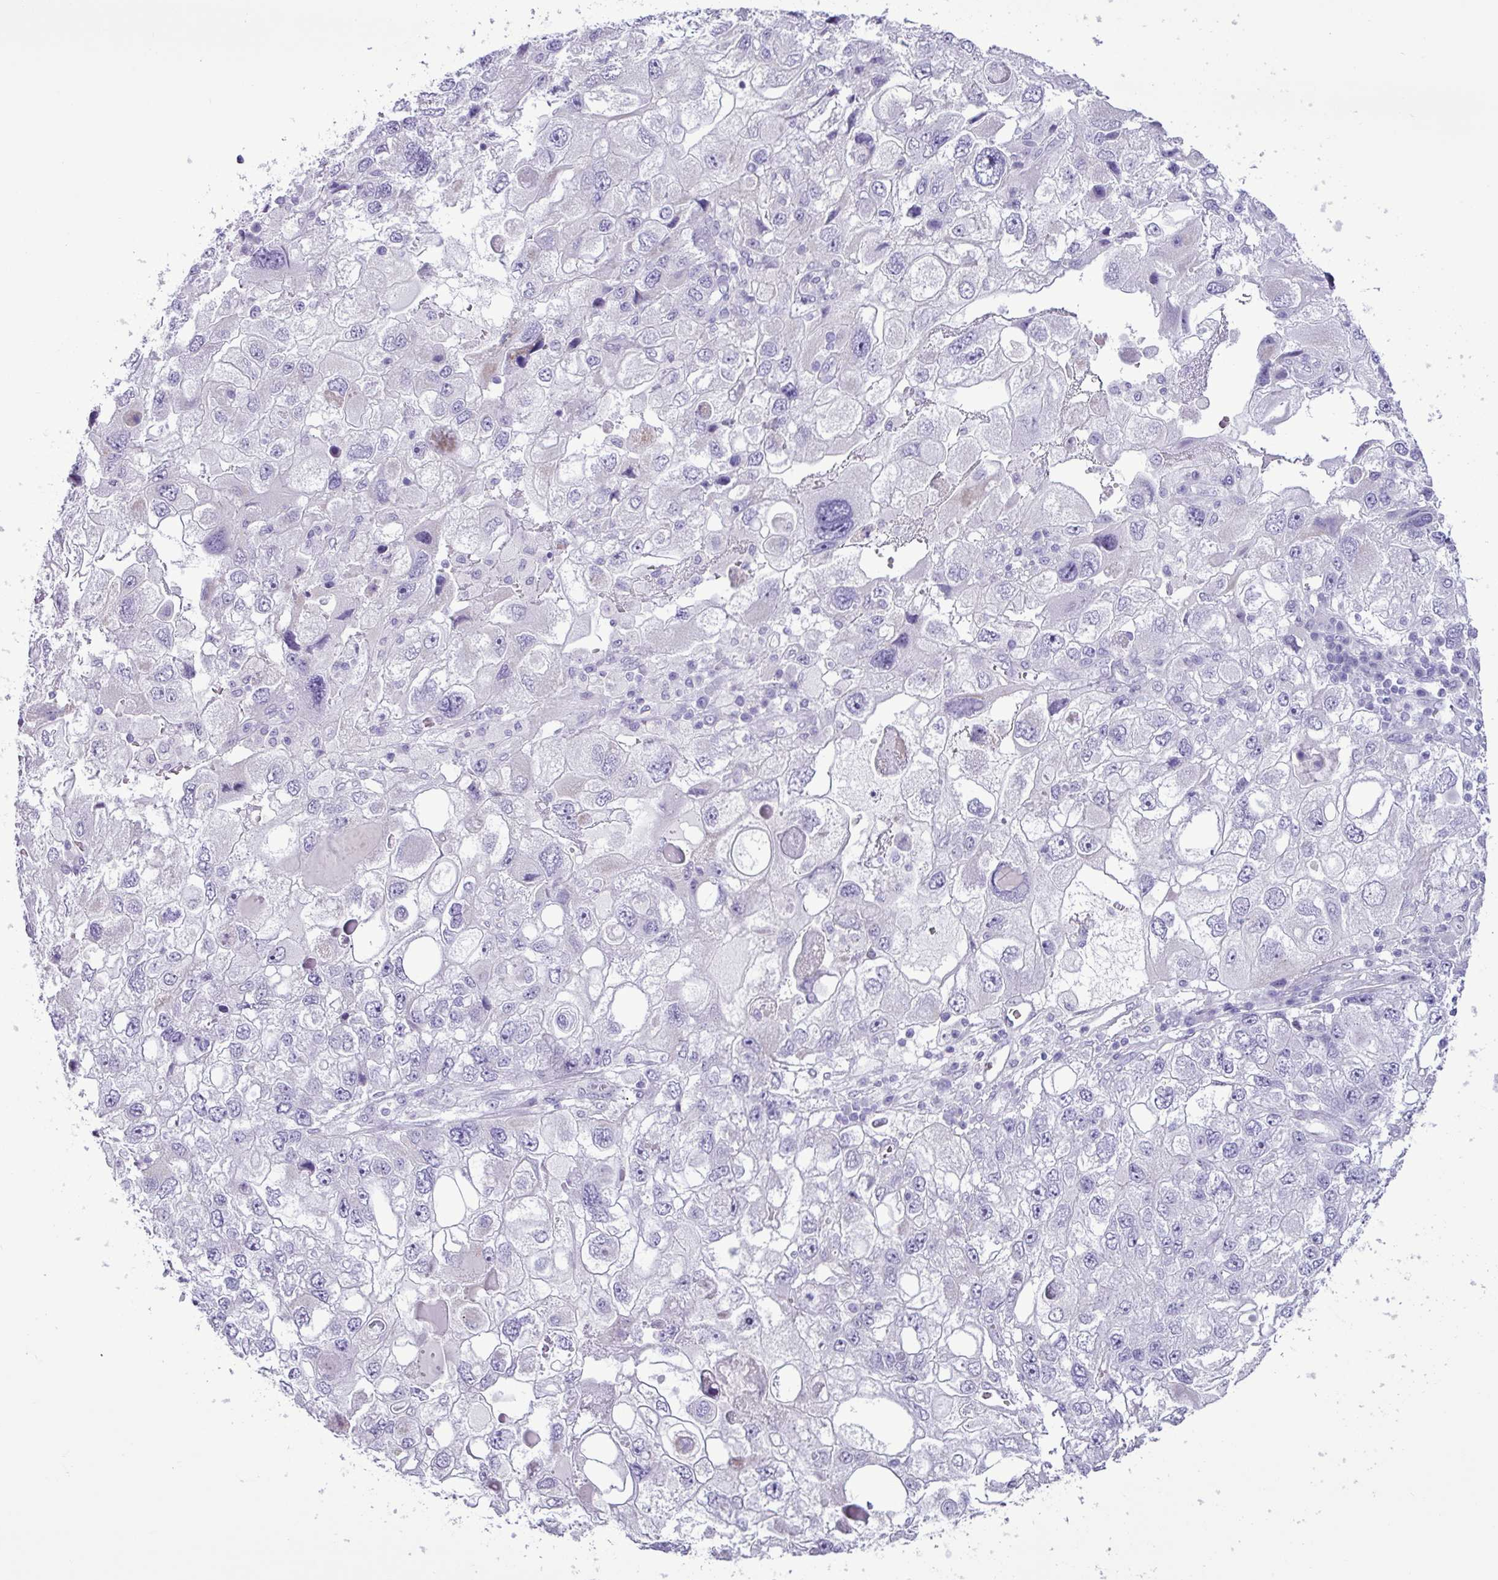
{"staining": {"intensity": "negative", "quantity": "none", "location": "none"}, "tissue": "endometrial cancer", "cell_type": "Tumor cells", "image_type": "cancer", "snomed": [{"axis": "morphology", "description": "Adenocarcinoma, NOS"}, {"axis": "topography", "description": "Endometrium"}], "caption": "Micrograph shows no protein positivity in tumor cells of endometrial cancer tissue.", "gene": "ALDH3A1", "patient": {"sex": "female", "age": 49}}